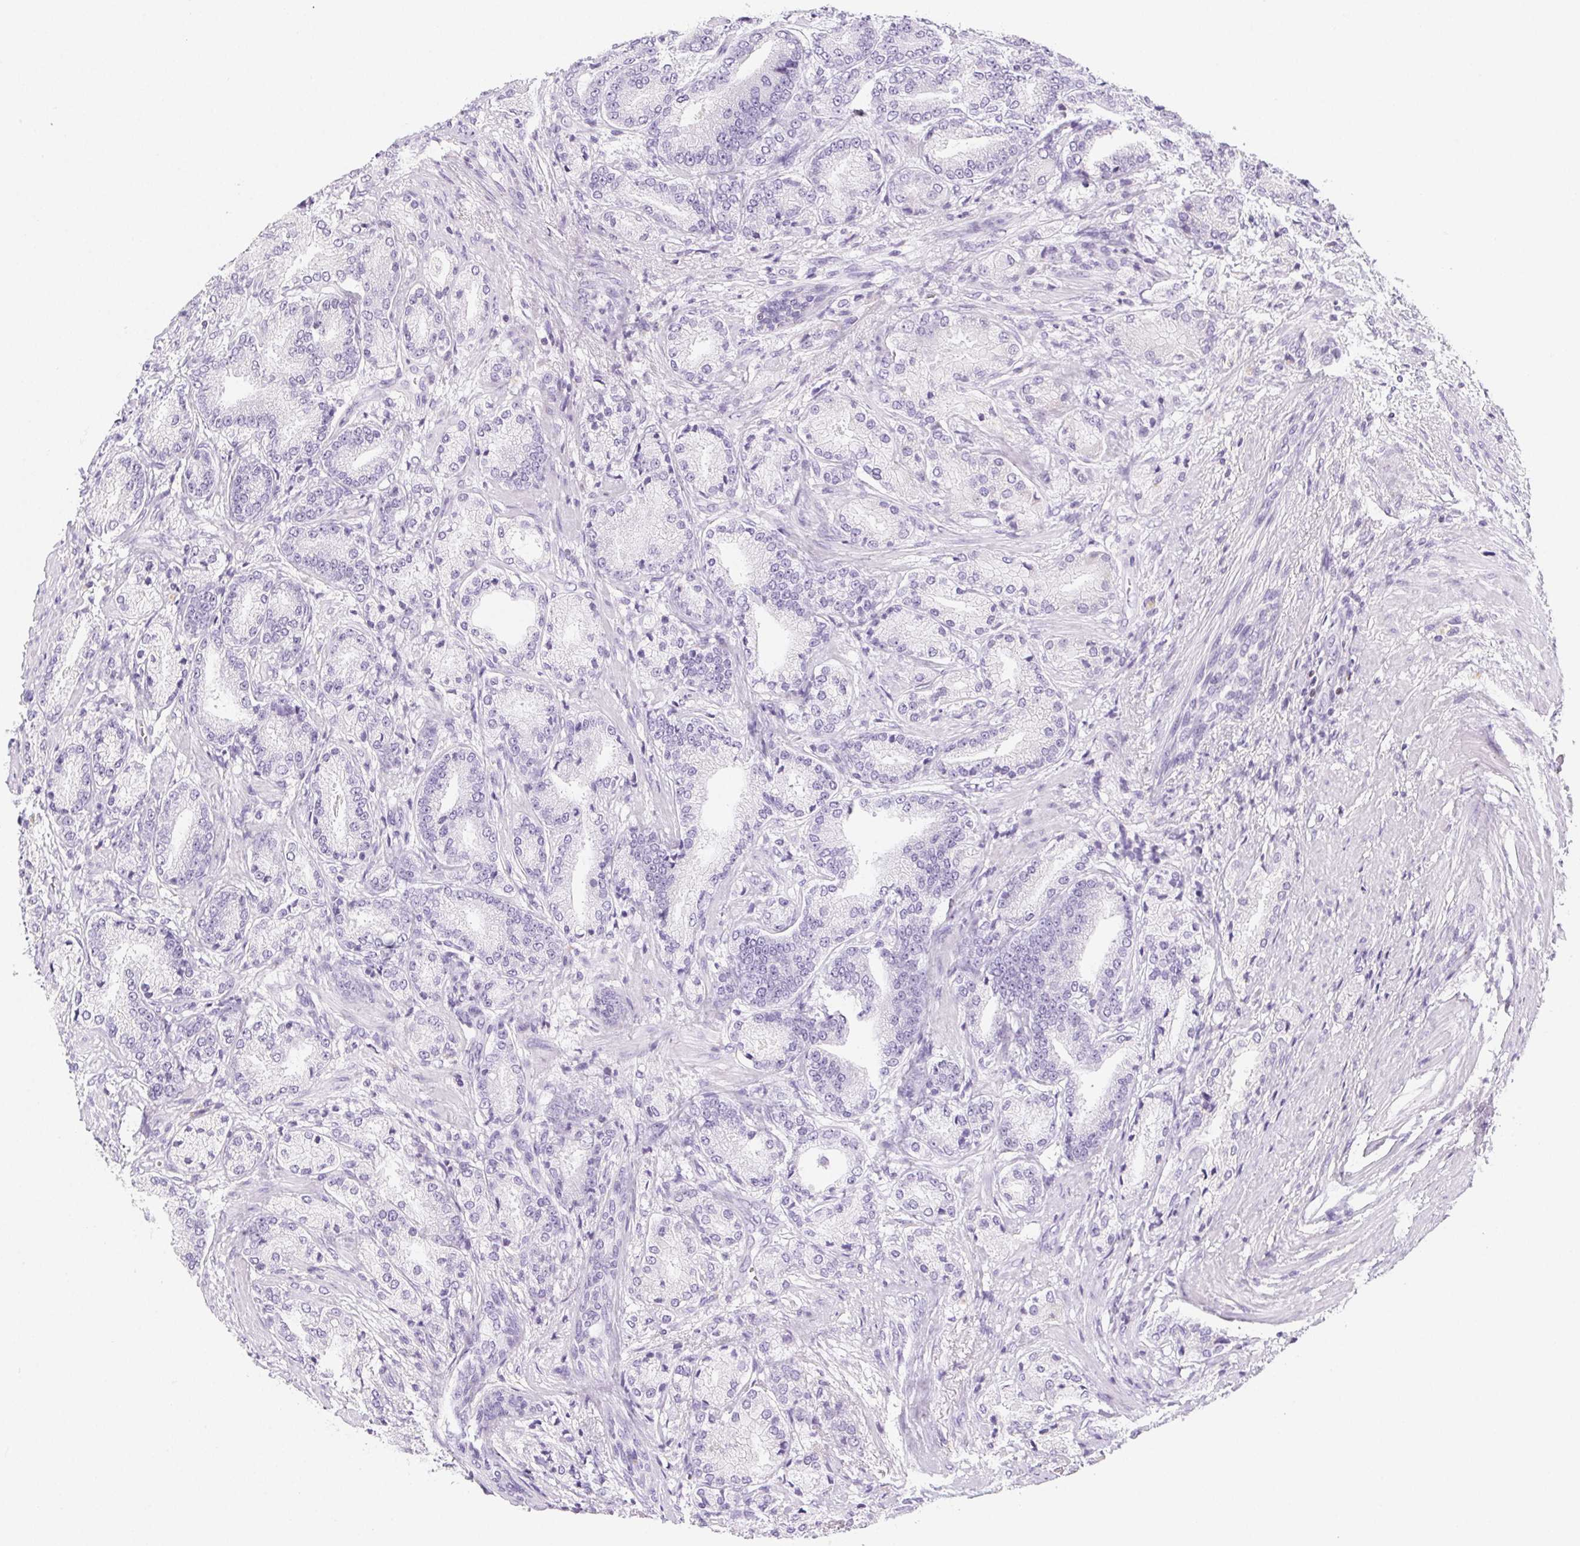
{"staining": {"intensity": "negative", "quantity": "none", "location": "none"}, "tissue": "prostate cancer", "cell_type": "Tumor cells", "image_type": "cancer", "snomed": [{"axis": "morphology", "description": "Adenocarcinoma, High grade"}, {"axis": "topography", "description": "Prostate and seminal vesicle, NOS"}], "caption": "An immunohistochemistry image of adenocarcinoma (high-grade) (prostate) is shown. There is no staining in tumor cells of adenocarcinoma (high-grade) (prostate).", "gene": "BEND2", "patient": {"sex": "male", "age": 61}}